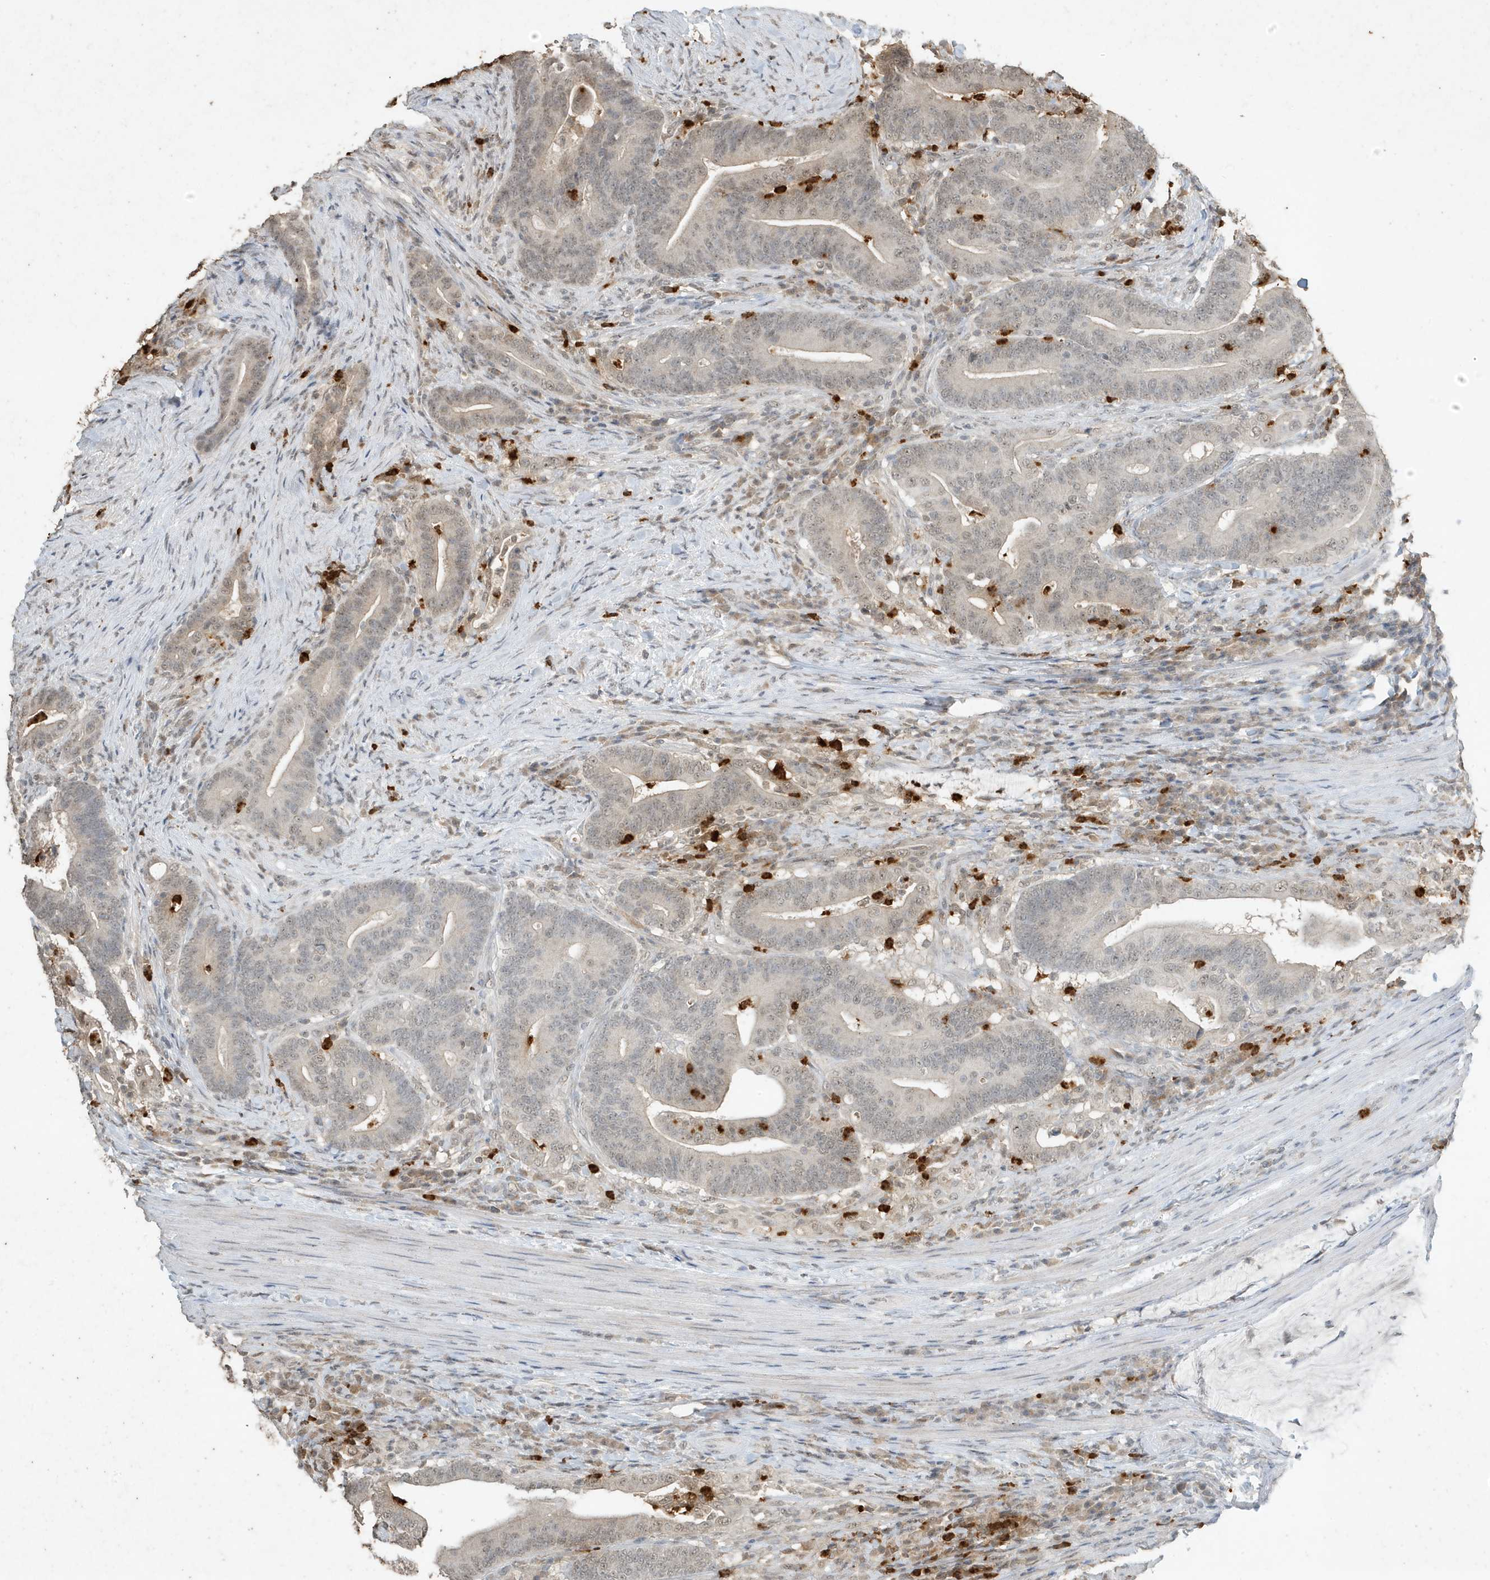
{"staining": {"intensity": "weak", "quantity": "<25%", "location": "cytoplasmic/membranous,nuclear"}, "tissue": "colorectal cancer", "cell_type": "Tumor cells", "image_type": "cancer", "snomed": [{"axis": "morphology", "description": "Normal tissue, NOS"}, {"axis": "morphology", "description": "Adenocarcinoma, NOS"}, {"axis": "topography", "description": "Colon"}], "caption": "Human colorectal cancer (adenocarcinoma) stained for a protein using immunohistochemistry reveals no expression in tumor cells.", "gene": "DEFA1", "patient": {"sex": "female", "age": 66}}